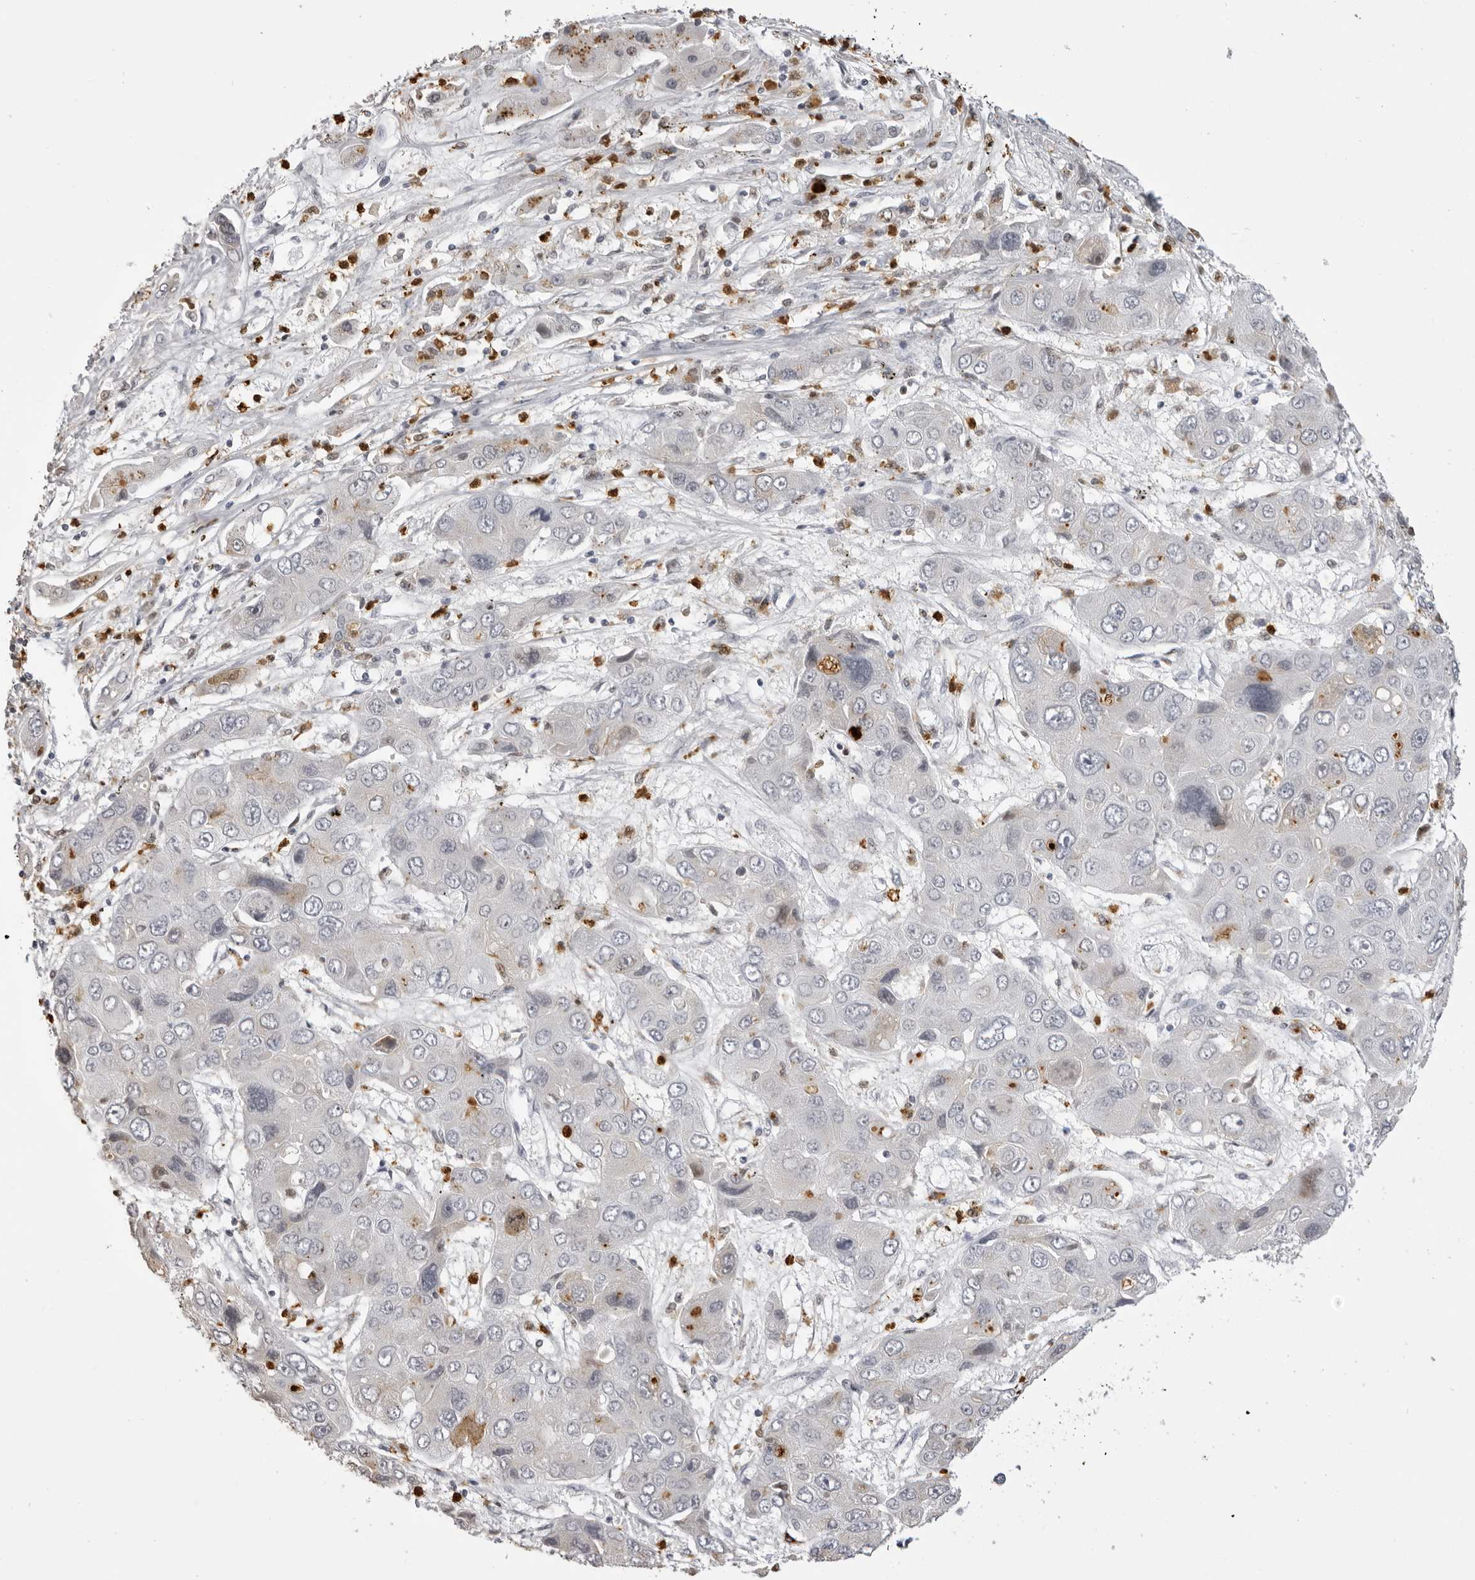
{"staining": {"intensity": "negative", "quantity": "none", "location": "none"}, "tissue": "liver cancer", "cell_type": "Tumor cells", "image_type": "cancer", "snomed": [{"axis": "morphology", "description": "Cholangiocarcinoma"}, {"axis": "topography", "description": "Liver"}], "caption": "IHC of cholangiocarcinoma (liver) demonstrates no staining in tumor cells.", "gene": "IL31", "patient": {"sex": "male", "age": 67}}